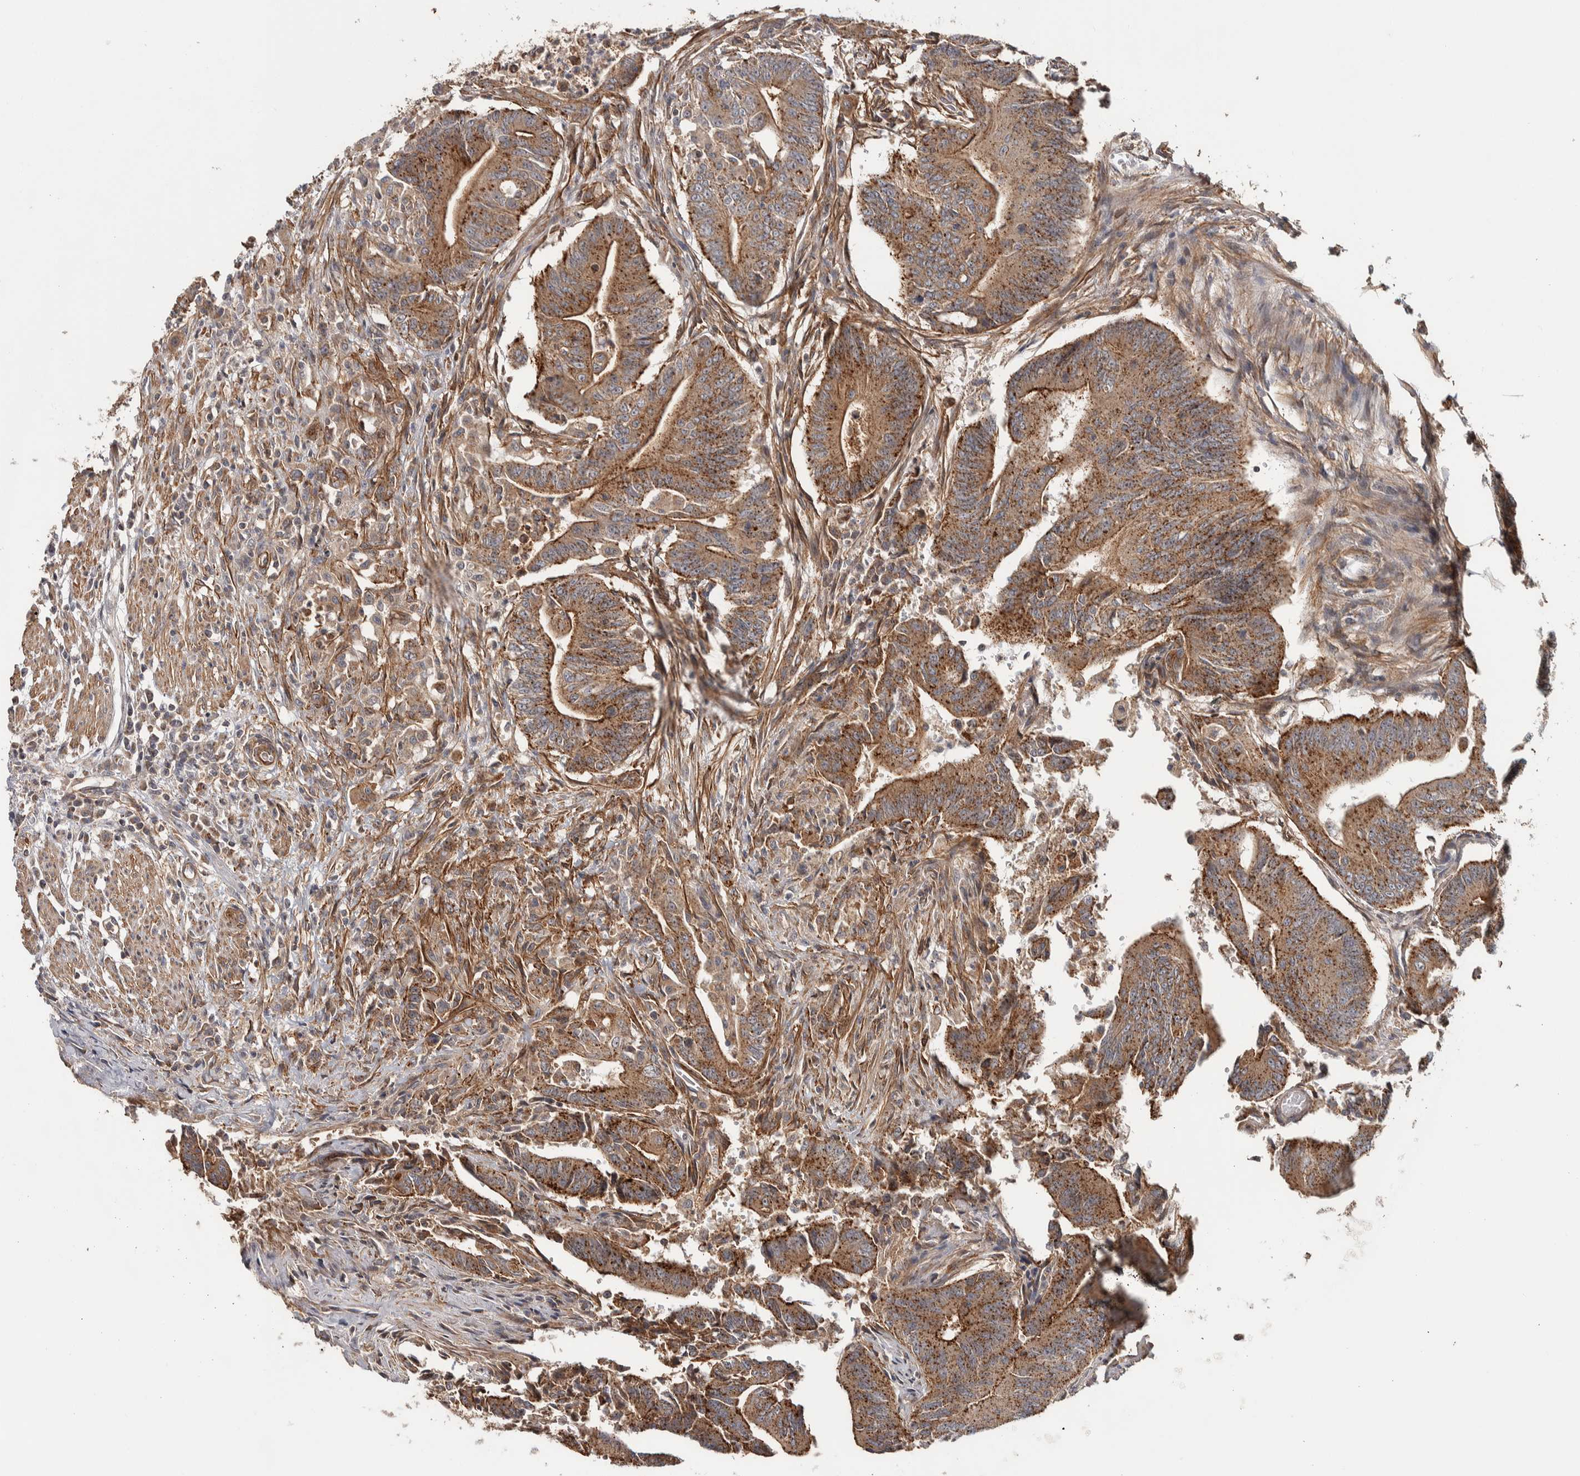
{"staining": {"intensity": "strong", "quantity": "25%-75%", "location": "cytoplasmic/membranous"}, "tissue": "colorectal cancer", "cell_type": "Tumor cells", "image_type": "cancer", "snomed": [{"axis": "morphology", "description": "Adenoma, NOS"}, {"axis": "morphology", "description": "Adenocarcinoma, NOS"}, {"axis": "topography", "description": "Colon"}], "caption": "Strong cytoplasmic/membranous protein positivity is appreciated in approximately 25%-75% of tumor cells in colorectal cancer. (brown staining indicates protein expression, while blue staining denotes nuclei).", "gene": "CHMP4C", "patient": {"sex": "male", "age": 79}}